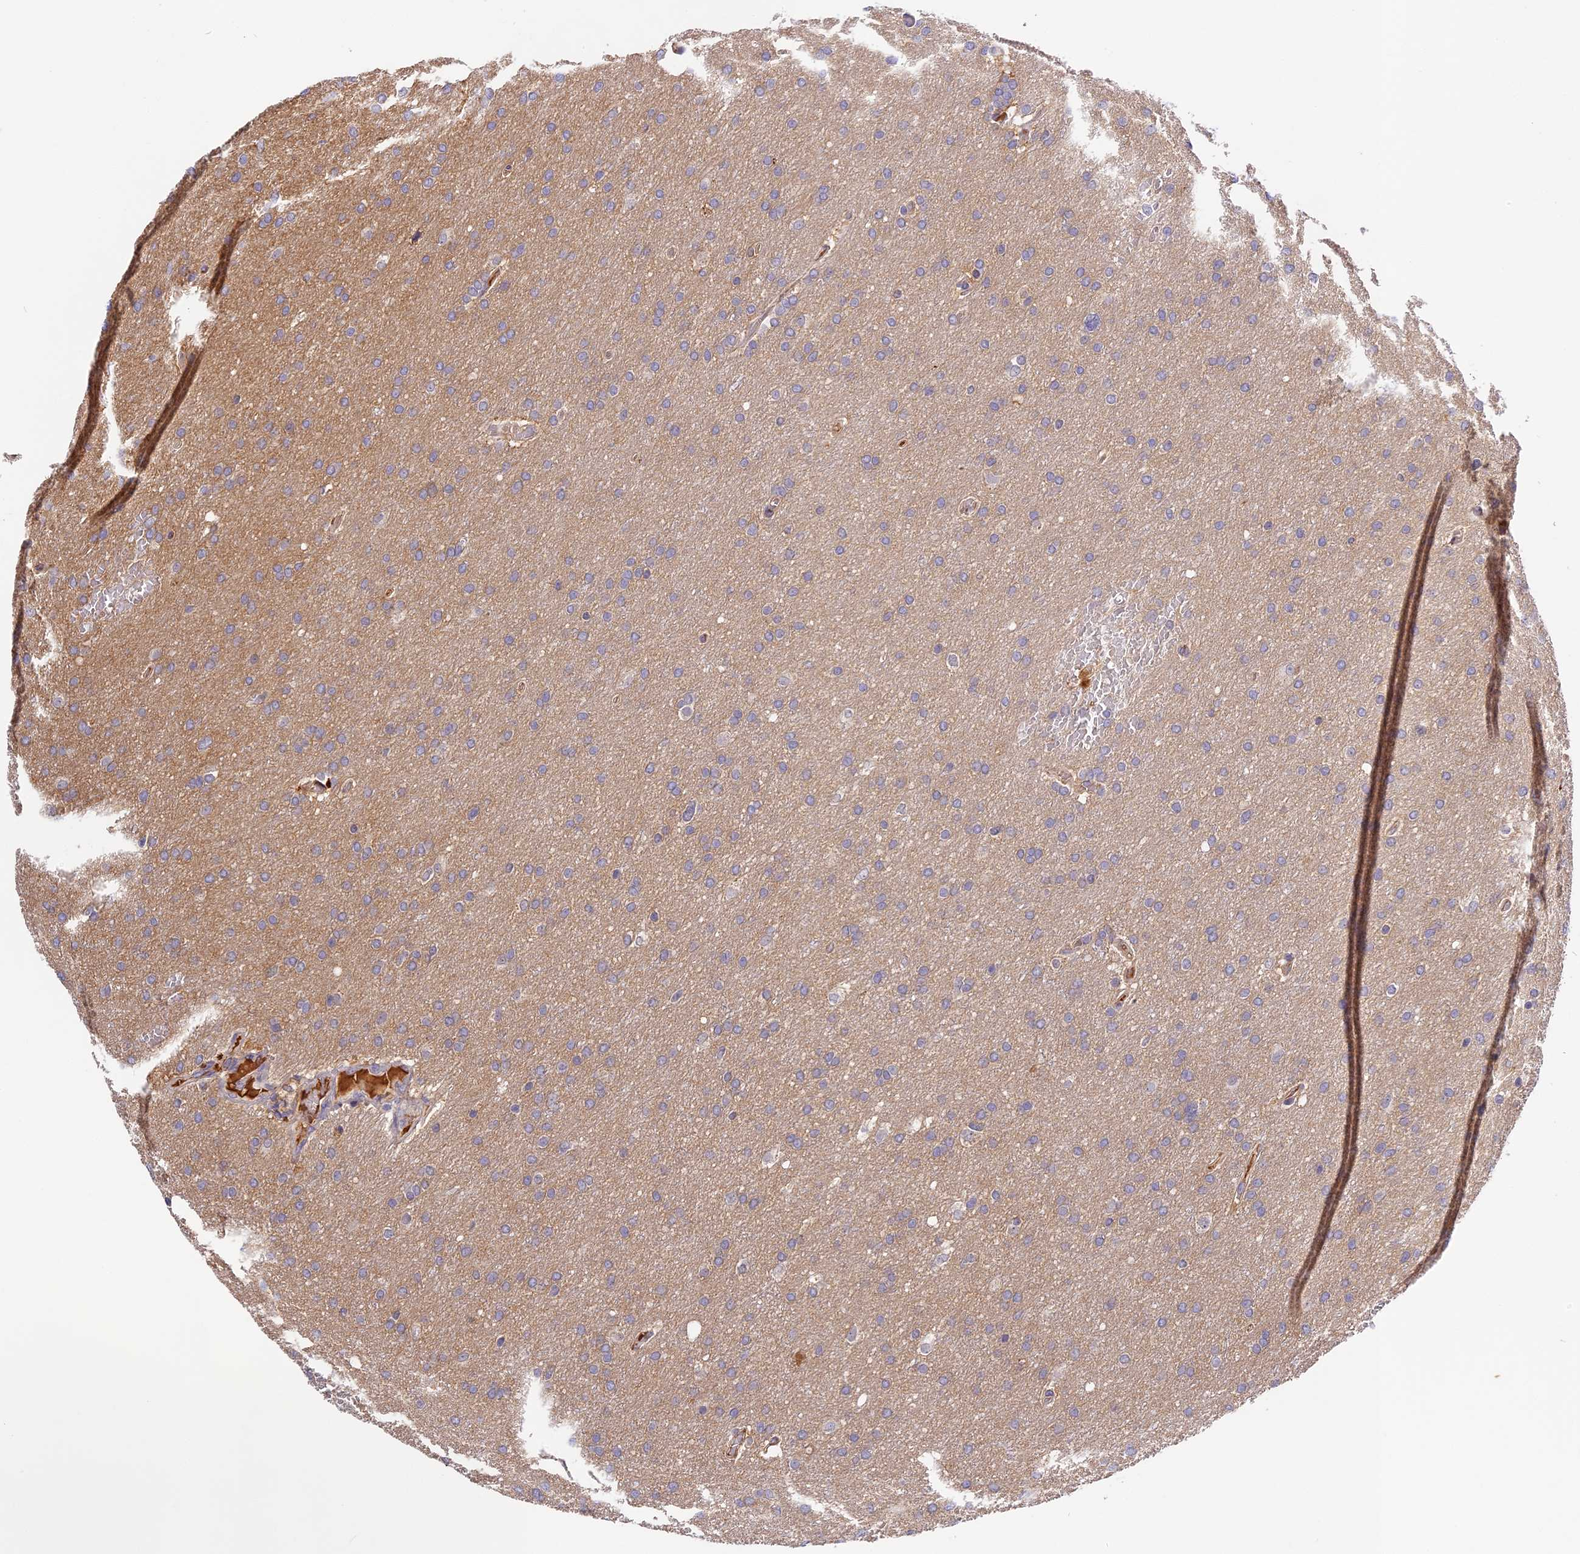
{"staining": {"intensity": "negative", "quantity": "none", "location": "none"}, "tissue": "glioma", "cell_type": "Tumor cells", "image_type": "cancer", "snomed": [{"axis": "morphology", "description": "Glioma, malignant, High grade"}, {"axis": "topography", "description": "Cerebral cortex"}], "caption": "IHC micrograph of high-grade glioma (malignant) stained for a protein (brown), which demonstrates no positivity in tumor cells.", "gene": "ADGRD1", "patient": {"sex": "female", "age": 36}}